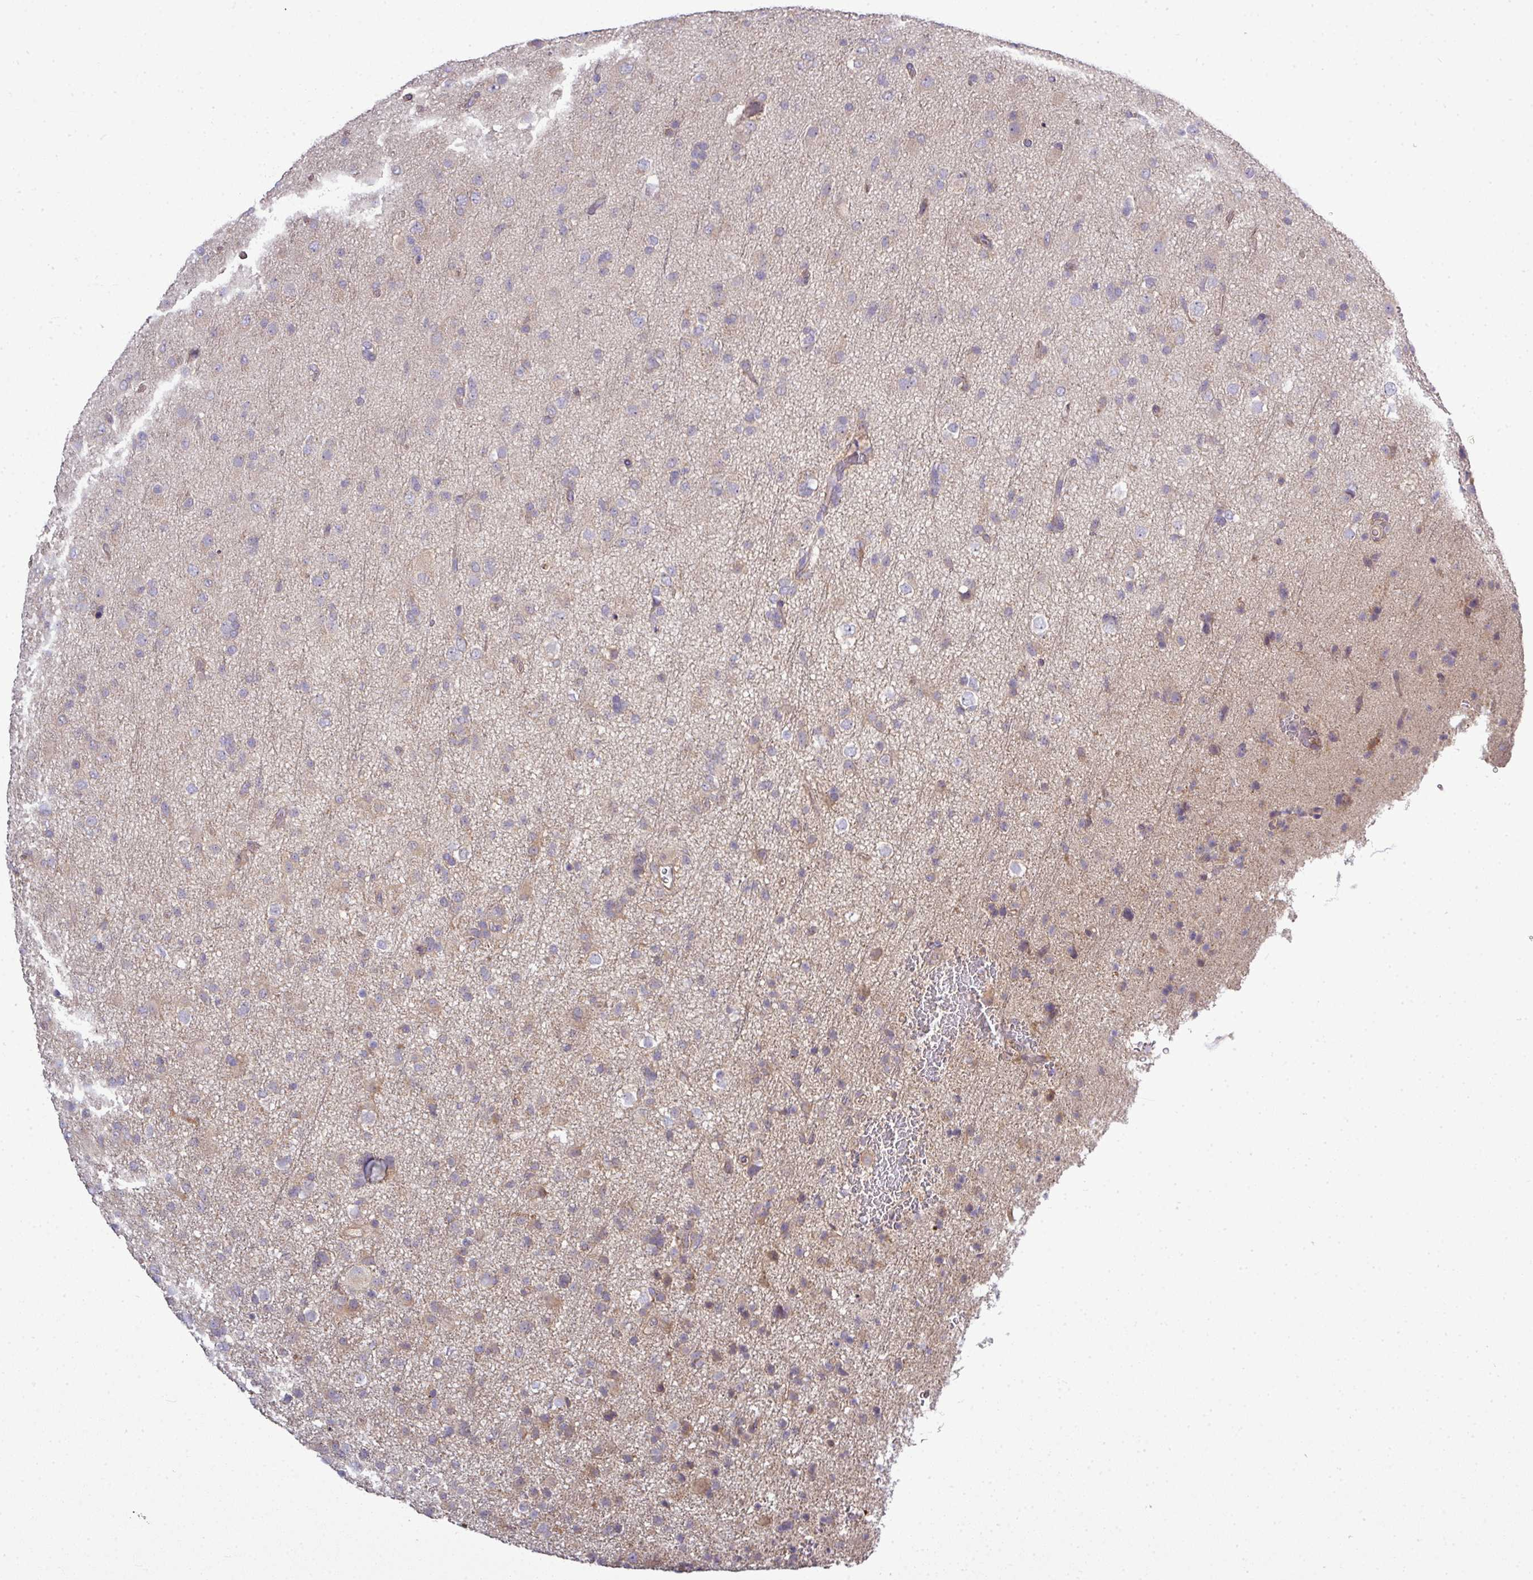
{"staining": {"intensity": "weak", "quantity": "<25%", "location": "cytoplasmic/membranous"}, "tissue": "glioma", "cell_type": "Tumor cells", "image_type": "cancer", "snomed": [{"axis": "morphology", "description": "Glioma, malignant, Low grade"}, {"axis": "topography", "description": "Brain"}], "caption": "Glioma stained for a protein using immunohistochemistry displays no expression tumor cells.", "gene": "STAT5A", "patient": {"sex": "male", "age": 65}}